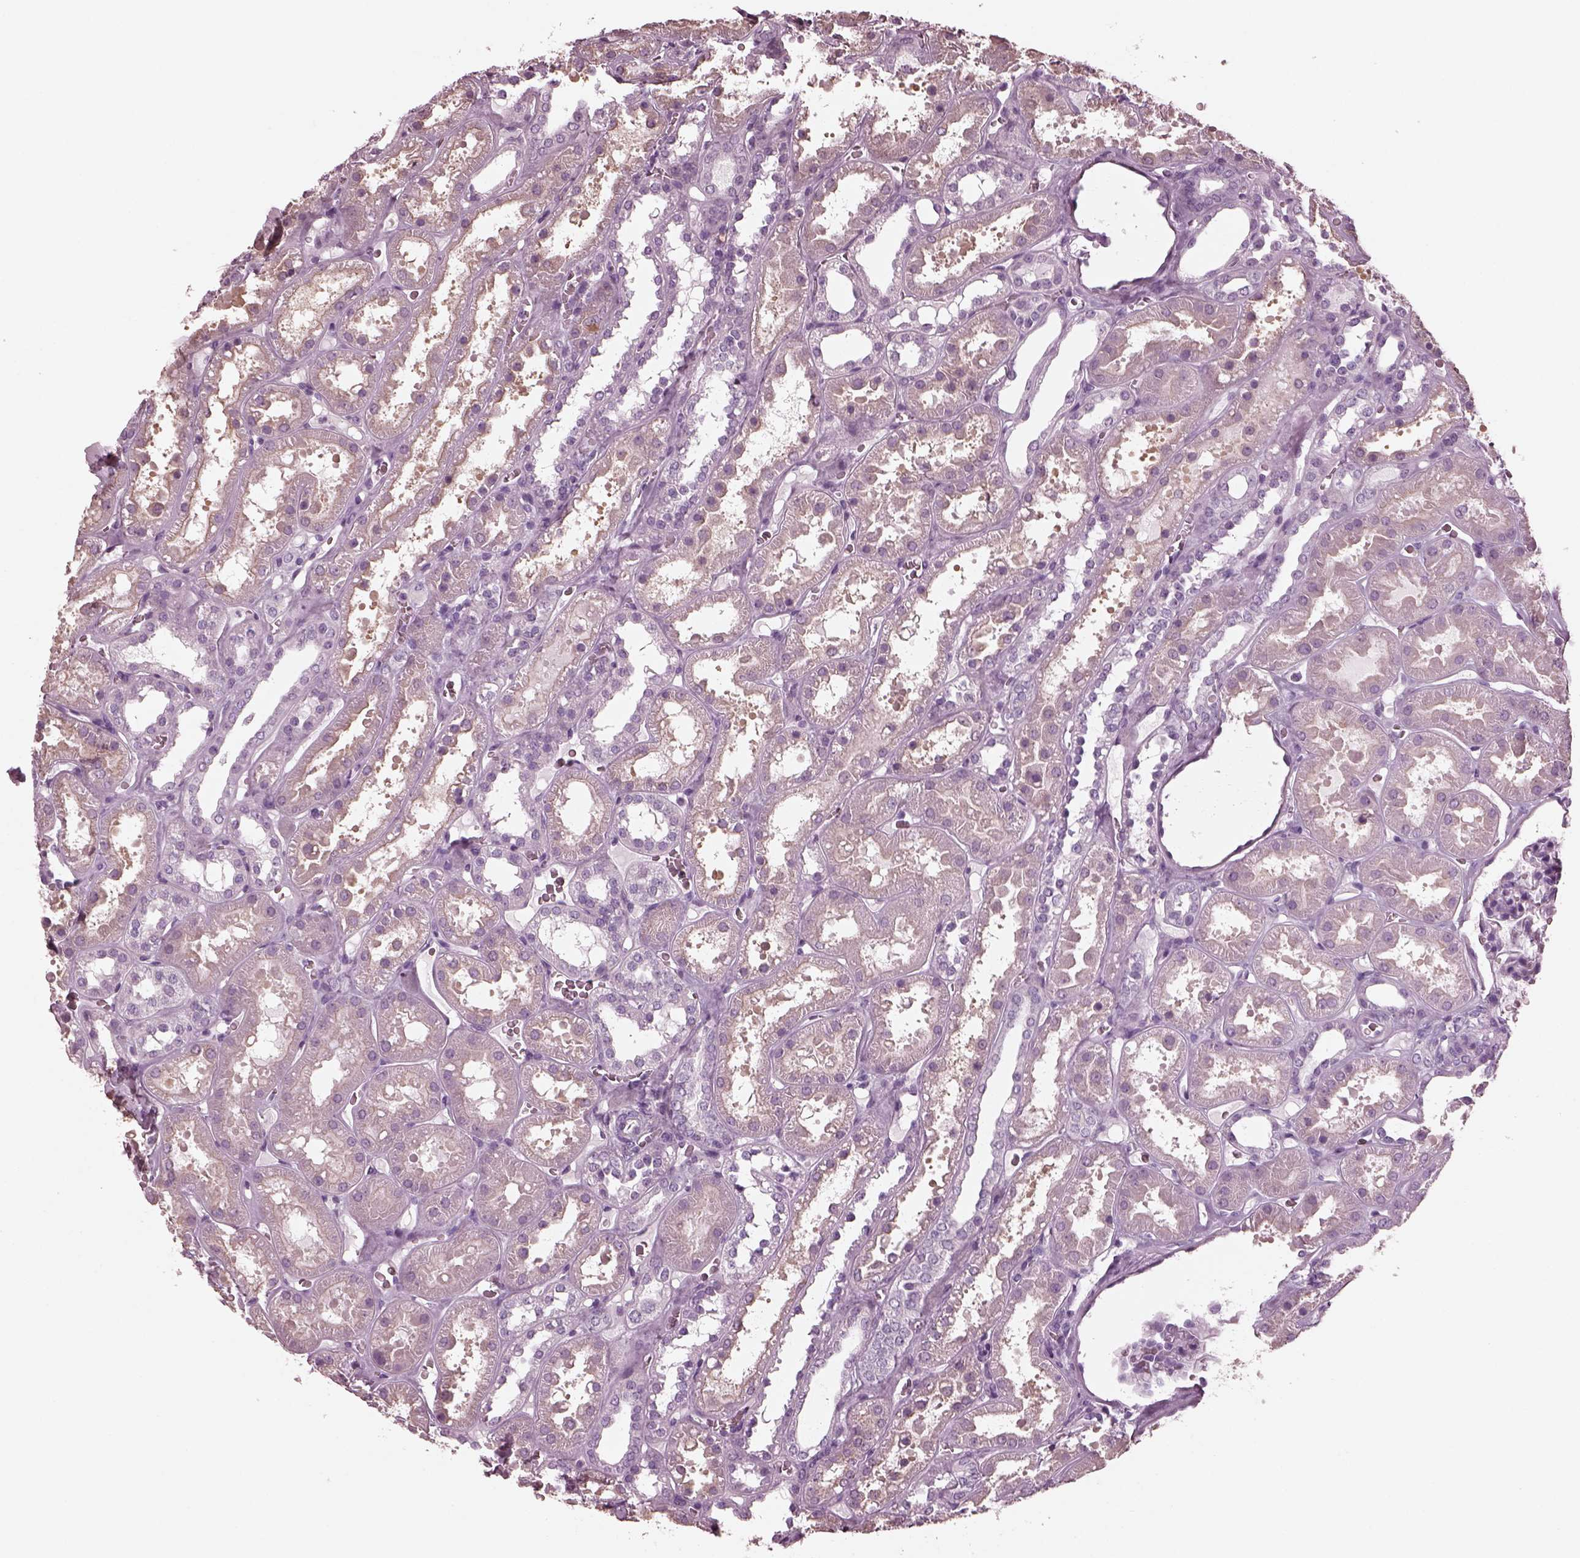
{"staining": {"intensity": "negative", "quantity": "none", "location": "none"}, "tissue": "kidney", "cell_type": "Cells in glomeruli", "image_type": "normal", "snomed": [{"axis": "morphology", "description": "Normal tissue, NOS"}, {"axis": "topography", "description": "Kidney"}], "caption": "Kidney stained for a protein using immunohistochemistry (IHC) reveals no expression cells in glomeruli.", "gene": "CGA", "patient": {"sex": "female", "age": 41}}